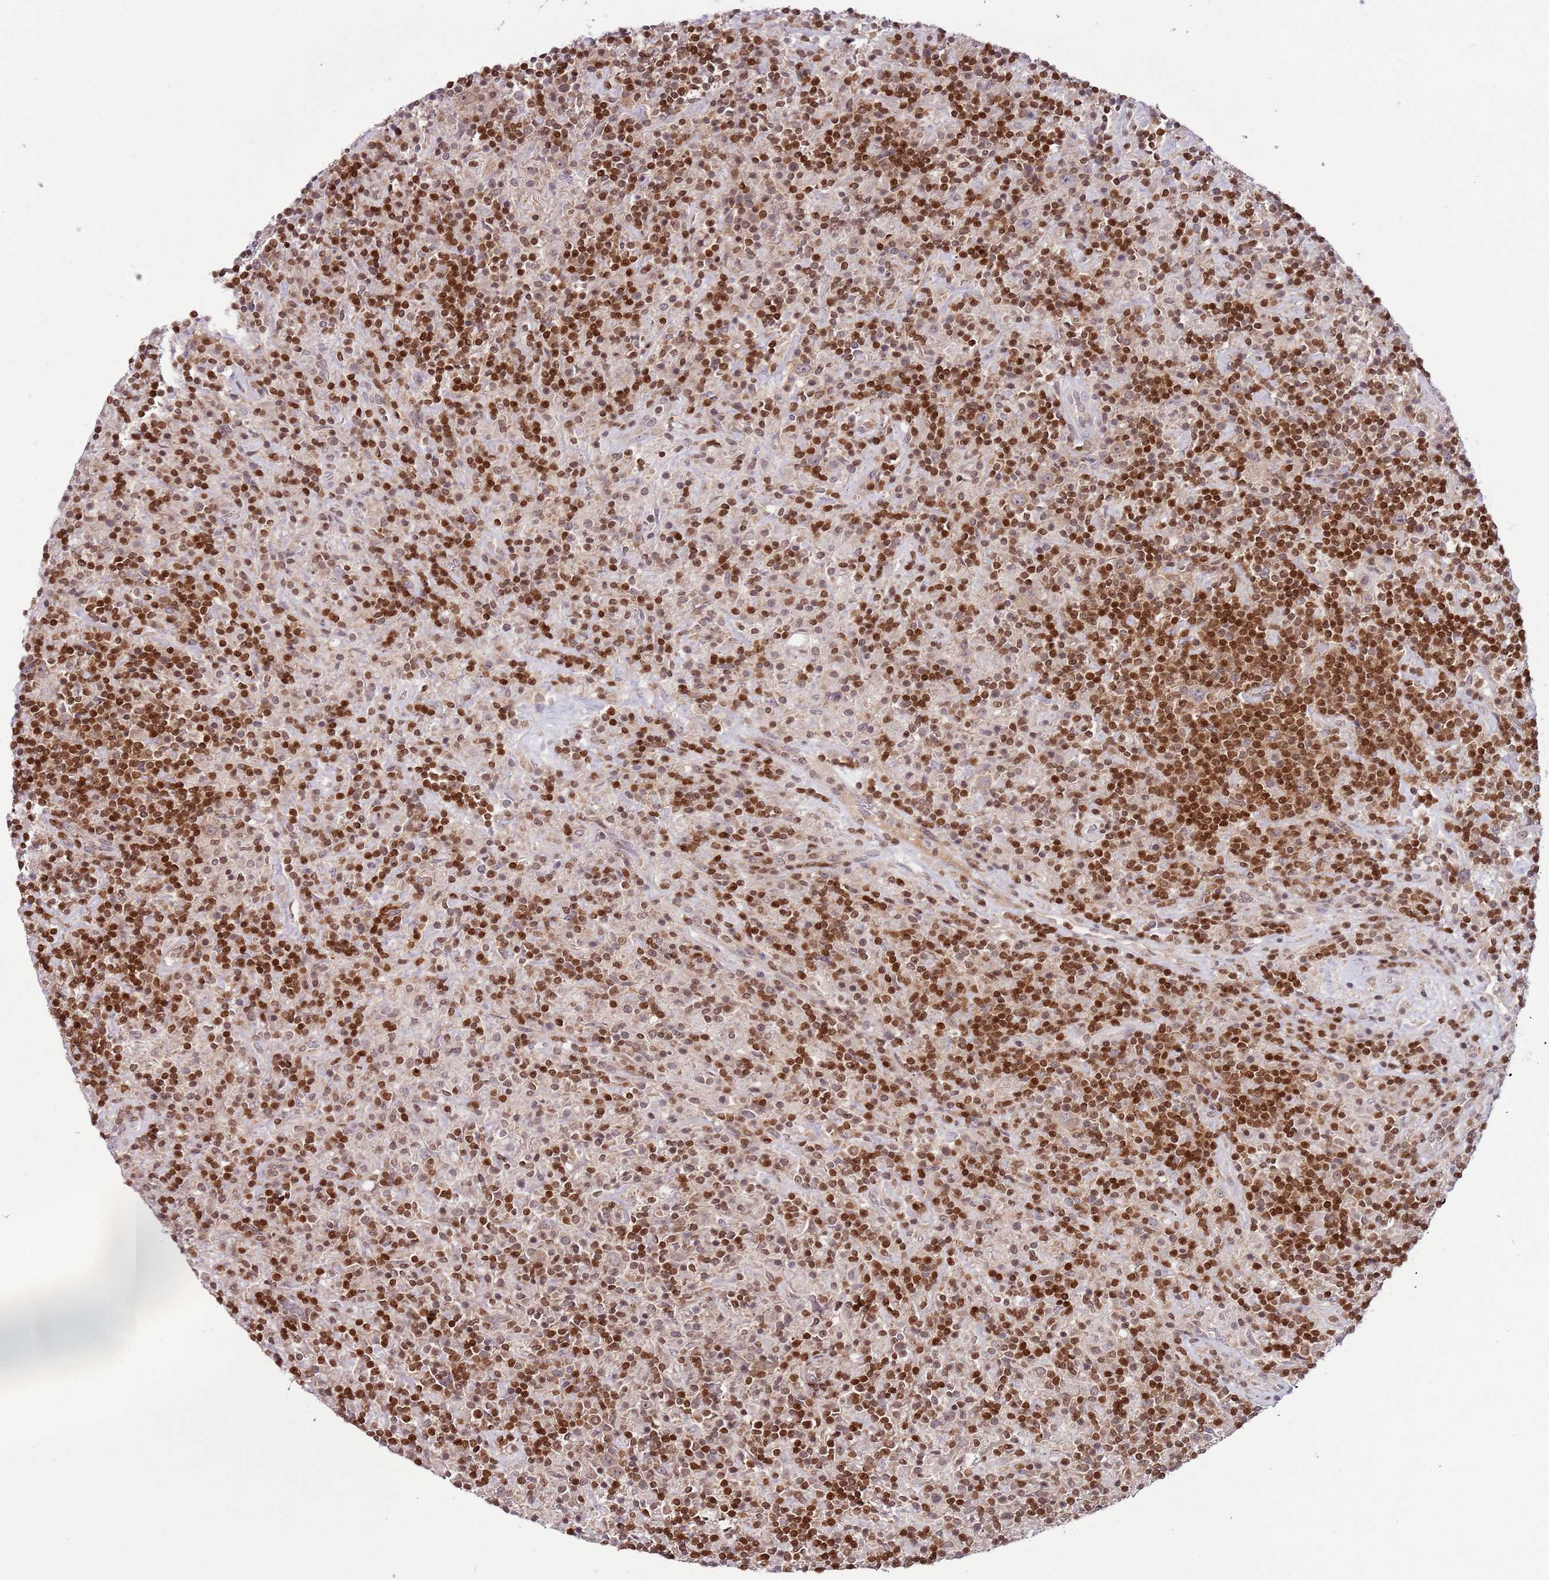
{"staining": {"intensity": "negative", "quantity": "none", "location": "none"}, "tissue": "lymphoma", "cell_type": "Tumor cells", "image_type": "cancer", "snomed": [{"axis": "morphology", "description": "Hodgkin's disease, NOS"}, {"axis": "topography", "description": "Lymph node"}], "caption": "IHC of human lymphoma demonstrates no positivity in tumor cells.", "gene": "SELENOH", "patient": {"sex": "male", "age": 70}}